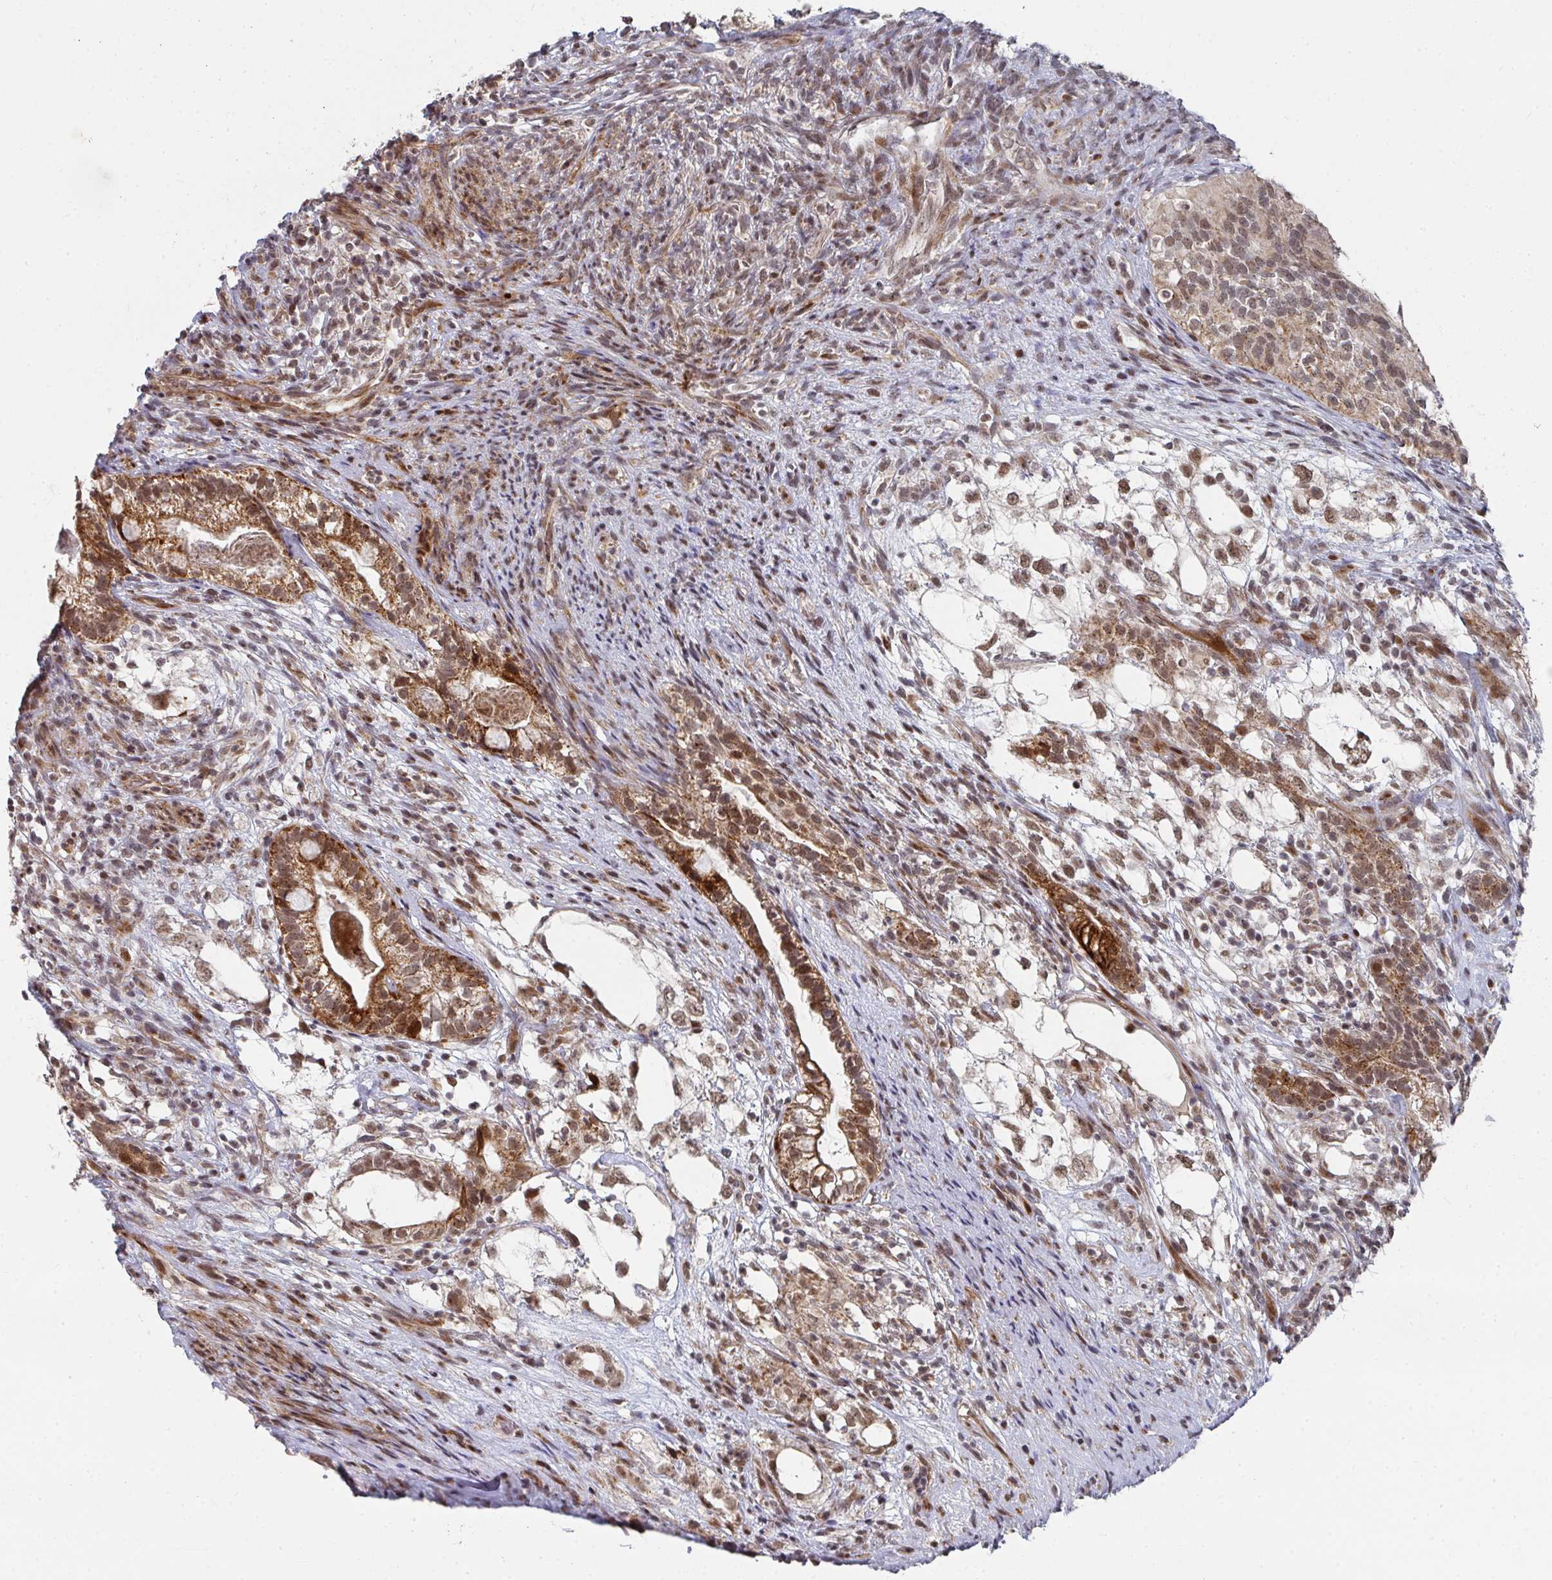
{"staining": {"intensity": "strong", "quantity": ">75%", "location": "cytoplasmic/membranous,nuclear"}, "tissue": "testis cancer", "cell_type": "Tumor cells", "image_type": "cancer", "snomed": [{"axis": "morphology", "description": "Seminoma, NOS"}, {"axis": "morphology", "description": "Carcinoma, Embryonal, NOS"}, {"axis": "topography", "description": "Testis"}], "caption": "Immunohistochemistry (IHC) image of testis cancer stained for a protein (brown), which displays high levels of strong cytoplasmic/membranous and nuclear expression in approximately >75% of tumor cells.", "gene": "RBBP5", "patient": {"sex": "male", "age": 41}}